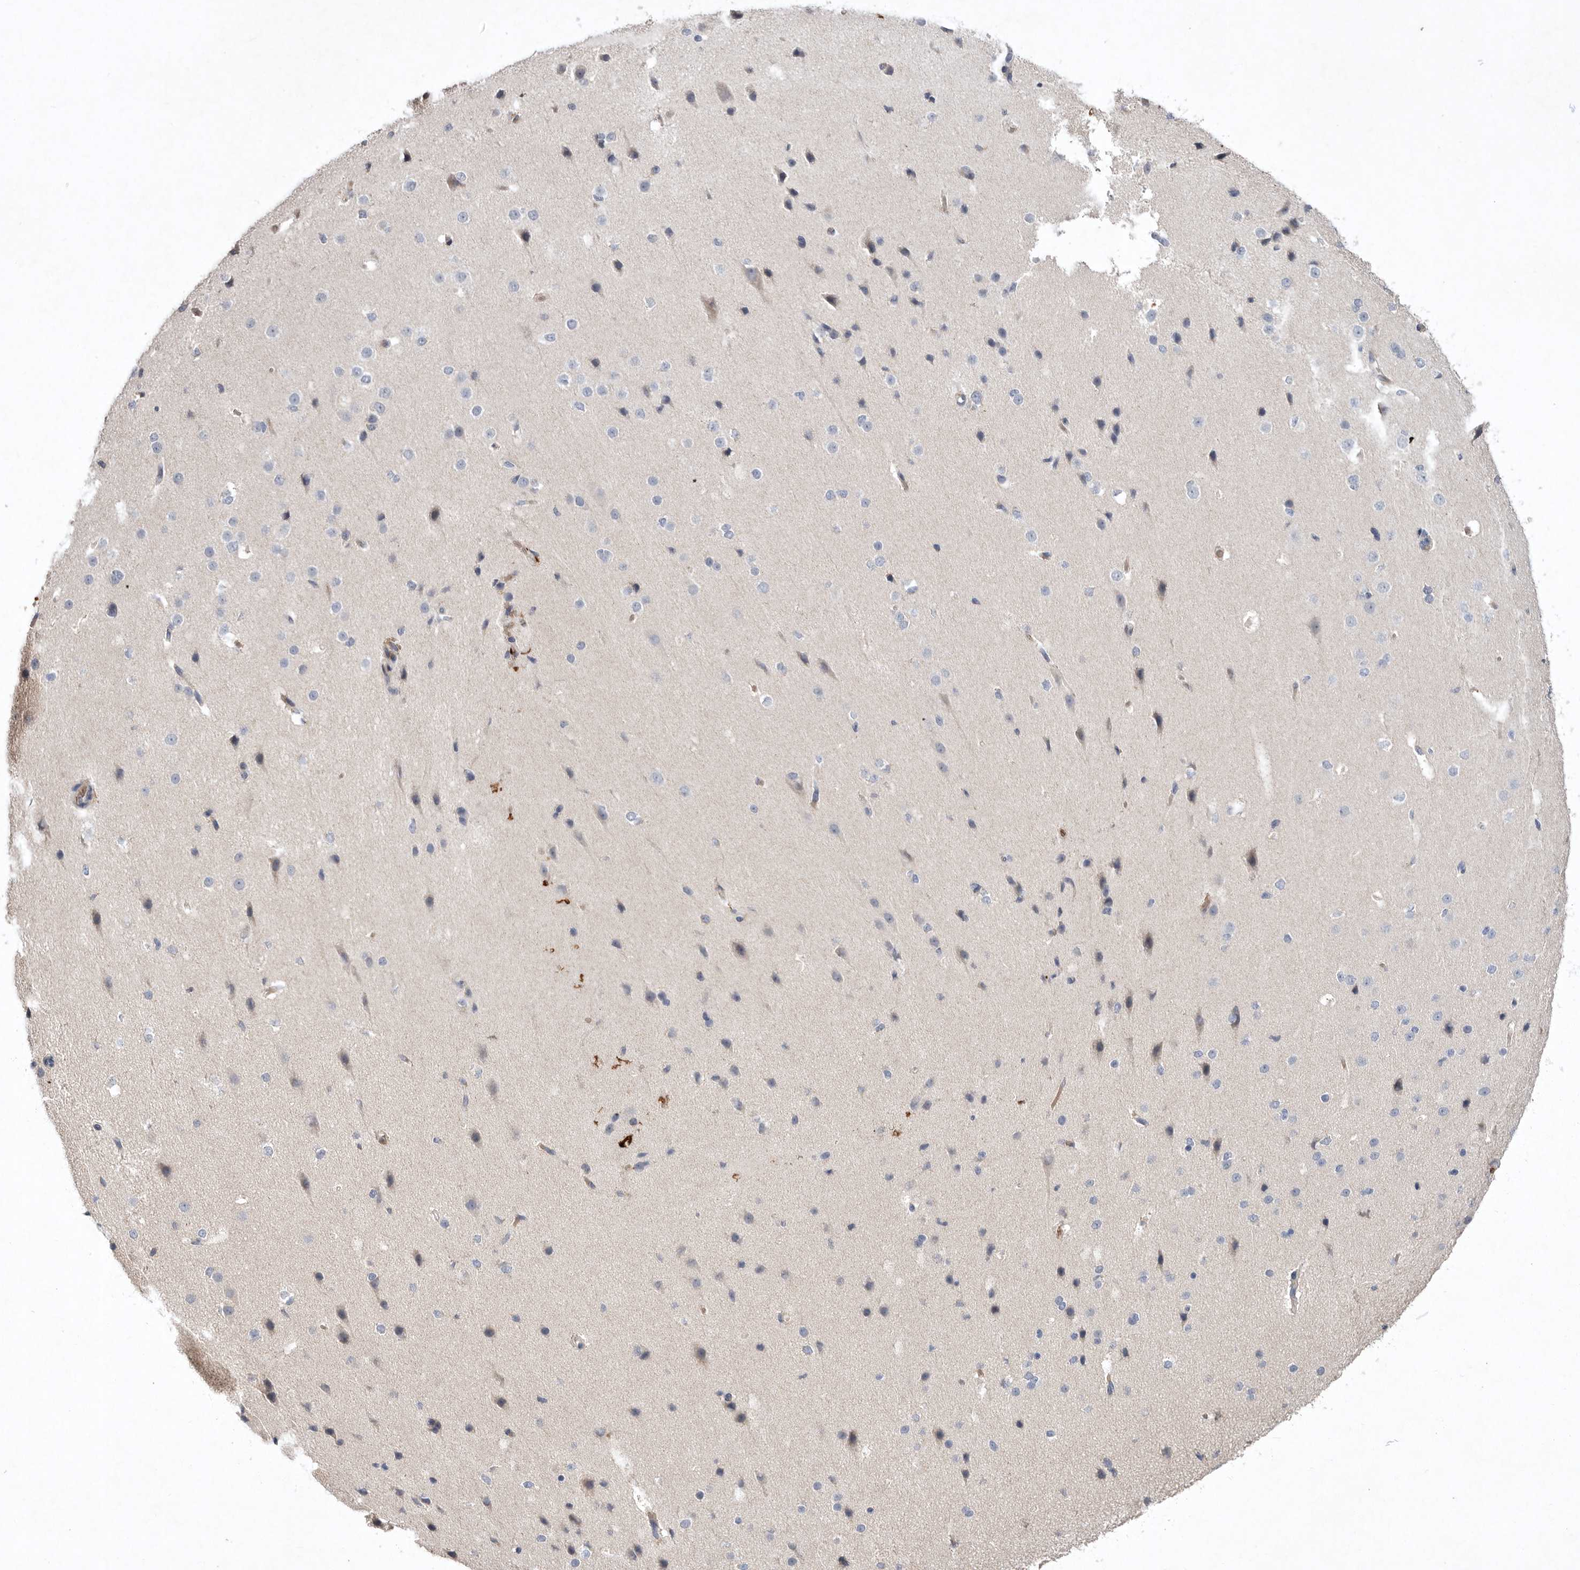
{"staining": {"intensity": "negative", "quantity": "none", "location": "none"}, "tissue": "cerebral cortex", "cell_type": "Endothelial cells", "image_type": "normal", "snomed": [{"axis": "morphology", "description": "Normal tissue, NOS"}, {"axis": "morphology", "description": "Developmental malformation"}, {"axis": "topography", "description": "Cerebral cortex"}], "caption": "IHC photomicrograph of normal human cerebral cortex stained for a protein (brown), which reveals no expression in endothelial cells.", "gene": "TNFSF14", "patient": {"sex": "female", "age": 30}}